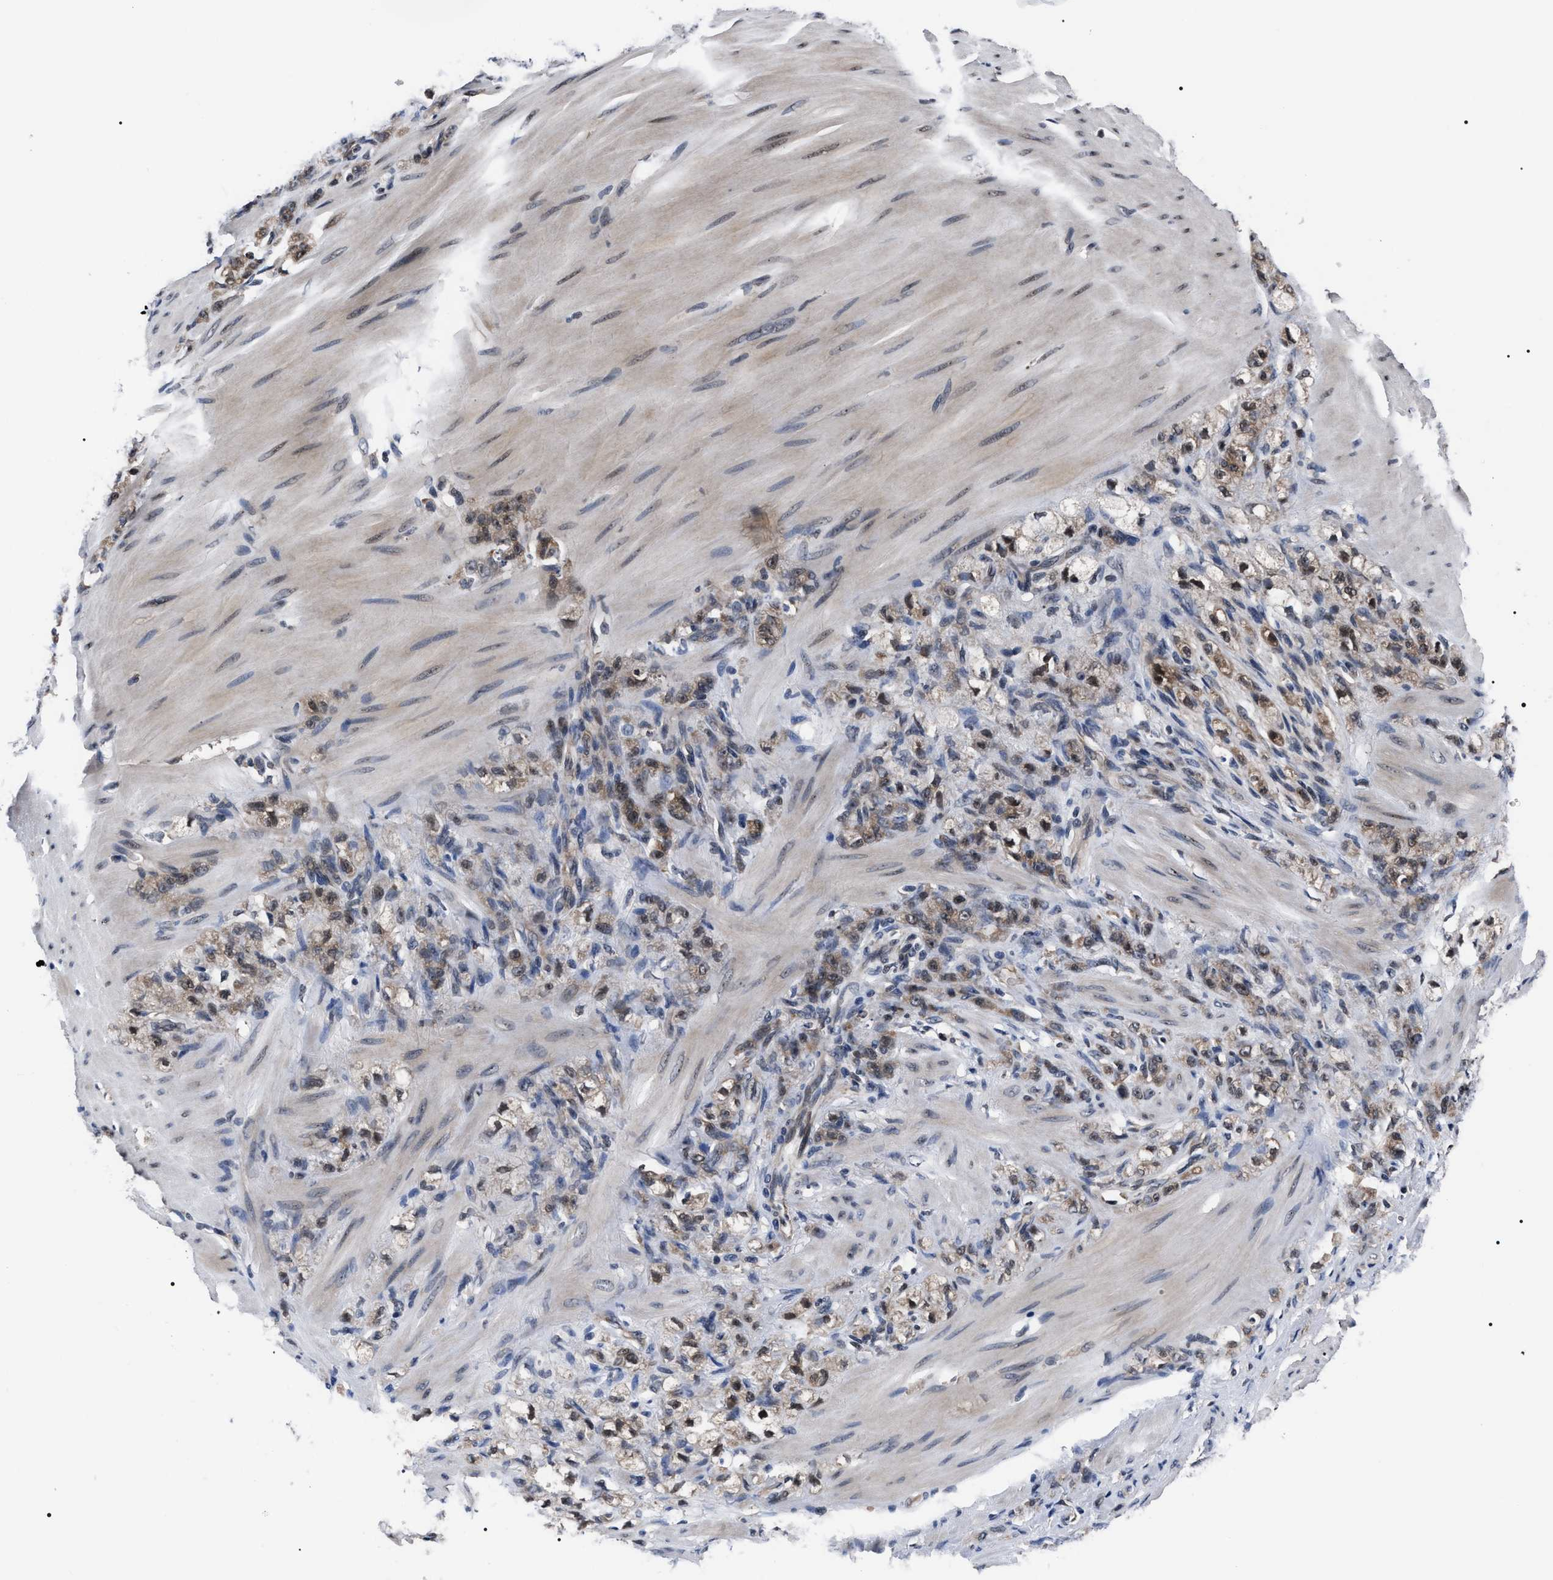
{"staining": {"intensity": "moderate", "quantity": ">75%", "location": "cytoplasmic/membranous"}, "tissue": "stomach cancer", "cell_type": "Tumor cells", "image_type": "cancer", "snomed": [{"axis": "morphology", "description": "Adenocarcinoma, NOS"}, {"axis": "topography", "description": "Stomach"}], "caption": "High-magnification brightfield microscopy of stomach cancer stained with DAB (3,3'-diaminobenzidine) (brown) and counterstained with hematoxylin (blue). tumor cells exhibit moderate cytoplasmic/membranous positivity is identified in approximately>75% of cells.", "gene": "CSNK2A1", "patient": {"sex": "male", "age": 82}}